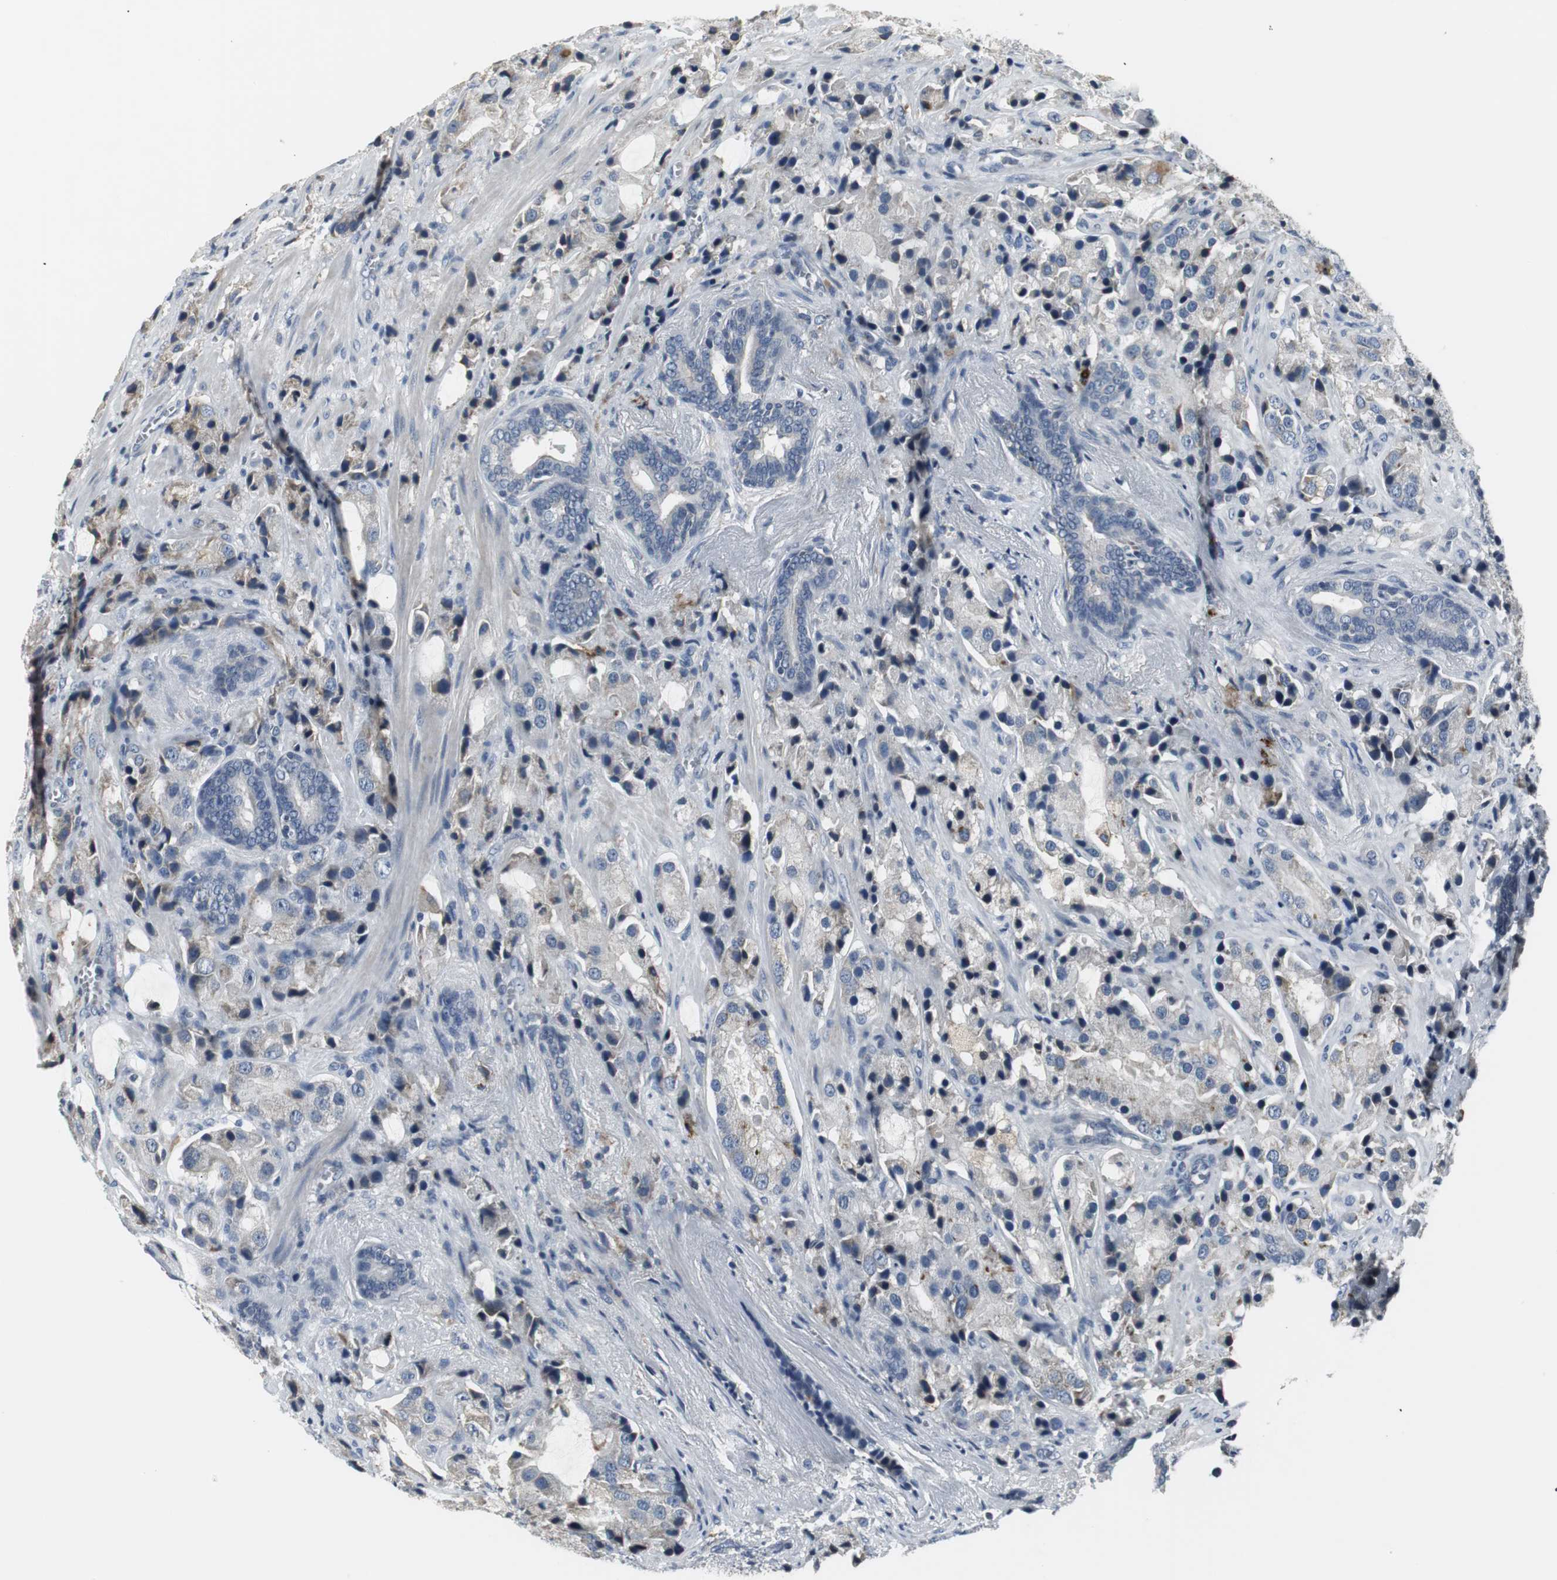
{"staining": {"intensity": "weak", "quantity": "<25%", "location": "cytoplasmic/membranous"}, "tissue": "prostate cancer", "cell_type": "Tumor cells", "image_type": "cancer", "snomed": [{"axis": "morphology", "description": "Adenocarcinoma, High grade"}, {"axis": "topography", "description": "Prostate"}], "caption": "An IHC photomicrograph of prostate adenocarcinoma (high-grade) is shown. There is no staining in tumor cells of prostate adenocarcinoma (high-grade).", "gene": "SLC2A5", "patient": {"sex": "male", "age": 70}}